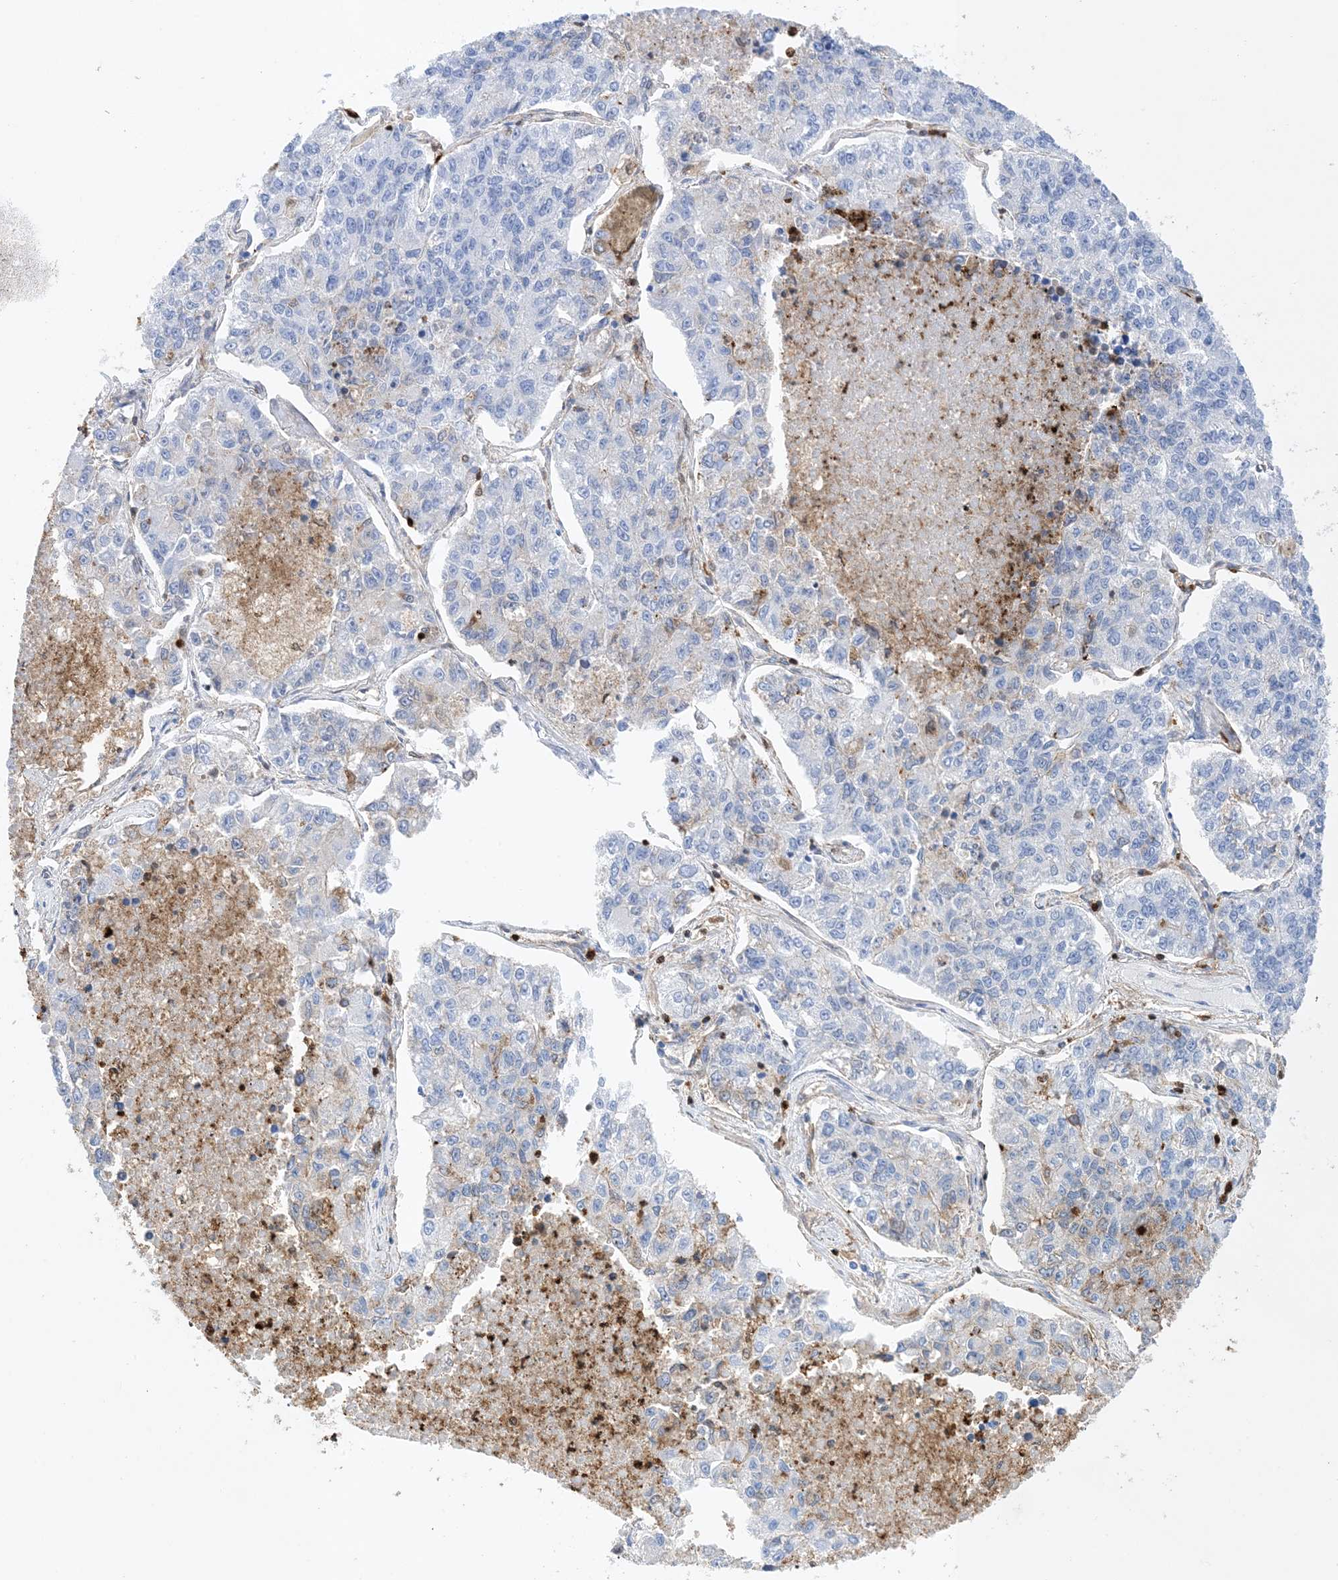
{"staining": {"intensity": "weak", "quantity": "<25%", "location": "cytoplasmic/membranous"}, "tissue": "lung cancer", "cell_type": "Tumor cells", "image_type": "cancer", "snomed": [{"axis": "morphology", "description": "Adenocarcinoma, NOS"}, {"axis": "topography", "description": "Lung"}], "caption": "Photomicrograph shows no significant protein staining in tumor cells of lung cancer (adenocarcinoma).", "gene": "ANXA1", "patient": {"sex": "male", "age": 49}}